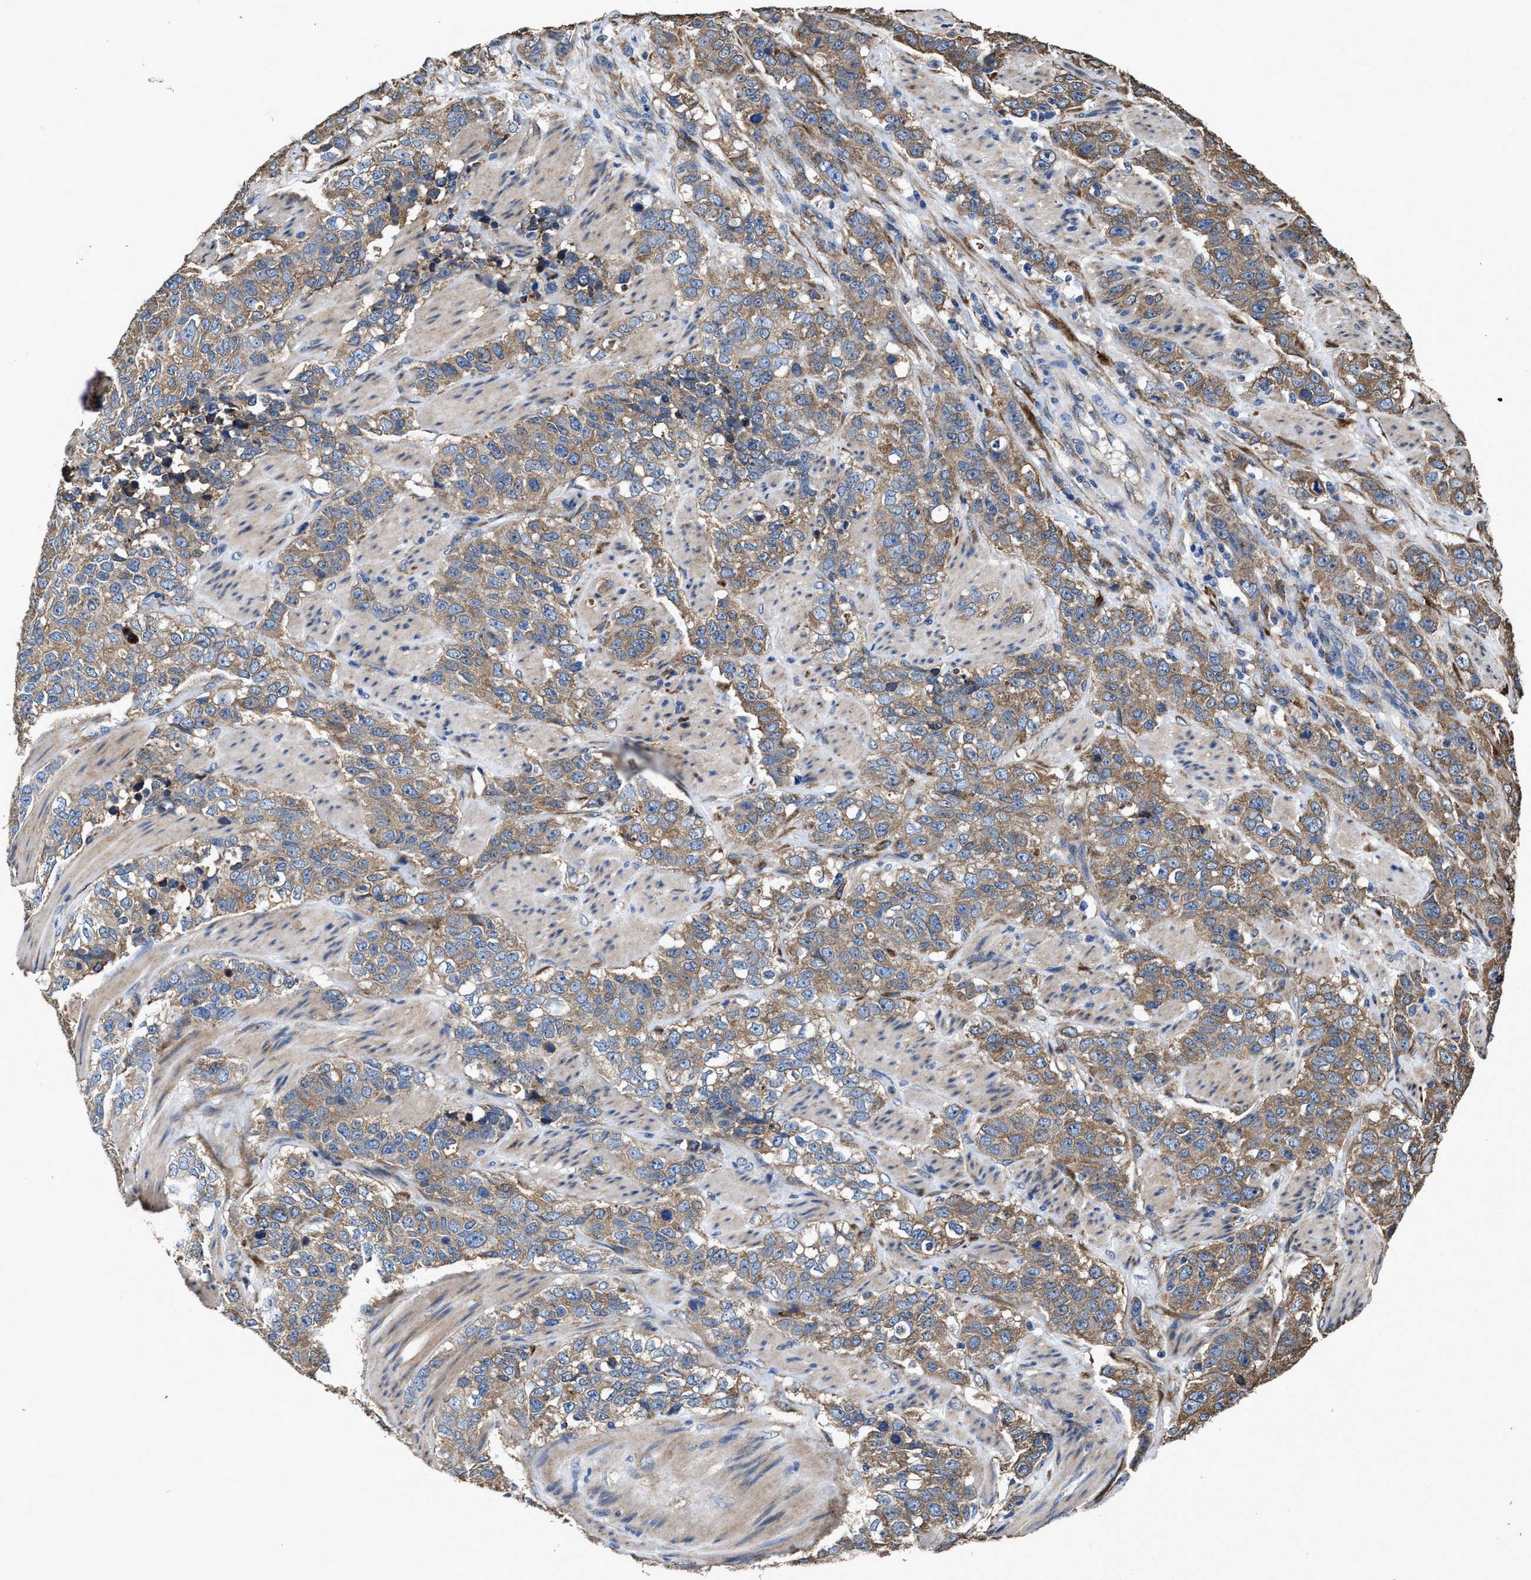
{"staining": {"intensity": "moderate", "quantity": ">75%", "location": "cytoplasmic/membranous"}, "tissue": "stomach cancer", "cell_type": "Tumor cells", "image_type": "cancer", "snomed": [{"axis": "morphology", "description": "Adenocarcinoma, NOS"}, {"axis": "topography", "description": "Stomach"}], "caption": "Moderate cytoplasmic/membranous protein positivity is present in about >75% of tumor cells in stomach cancer. (IHC, brightfield microscopy, high magnification).", "gene": "IDNK", "patient": {"sex": "male", "age": 48}}